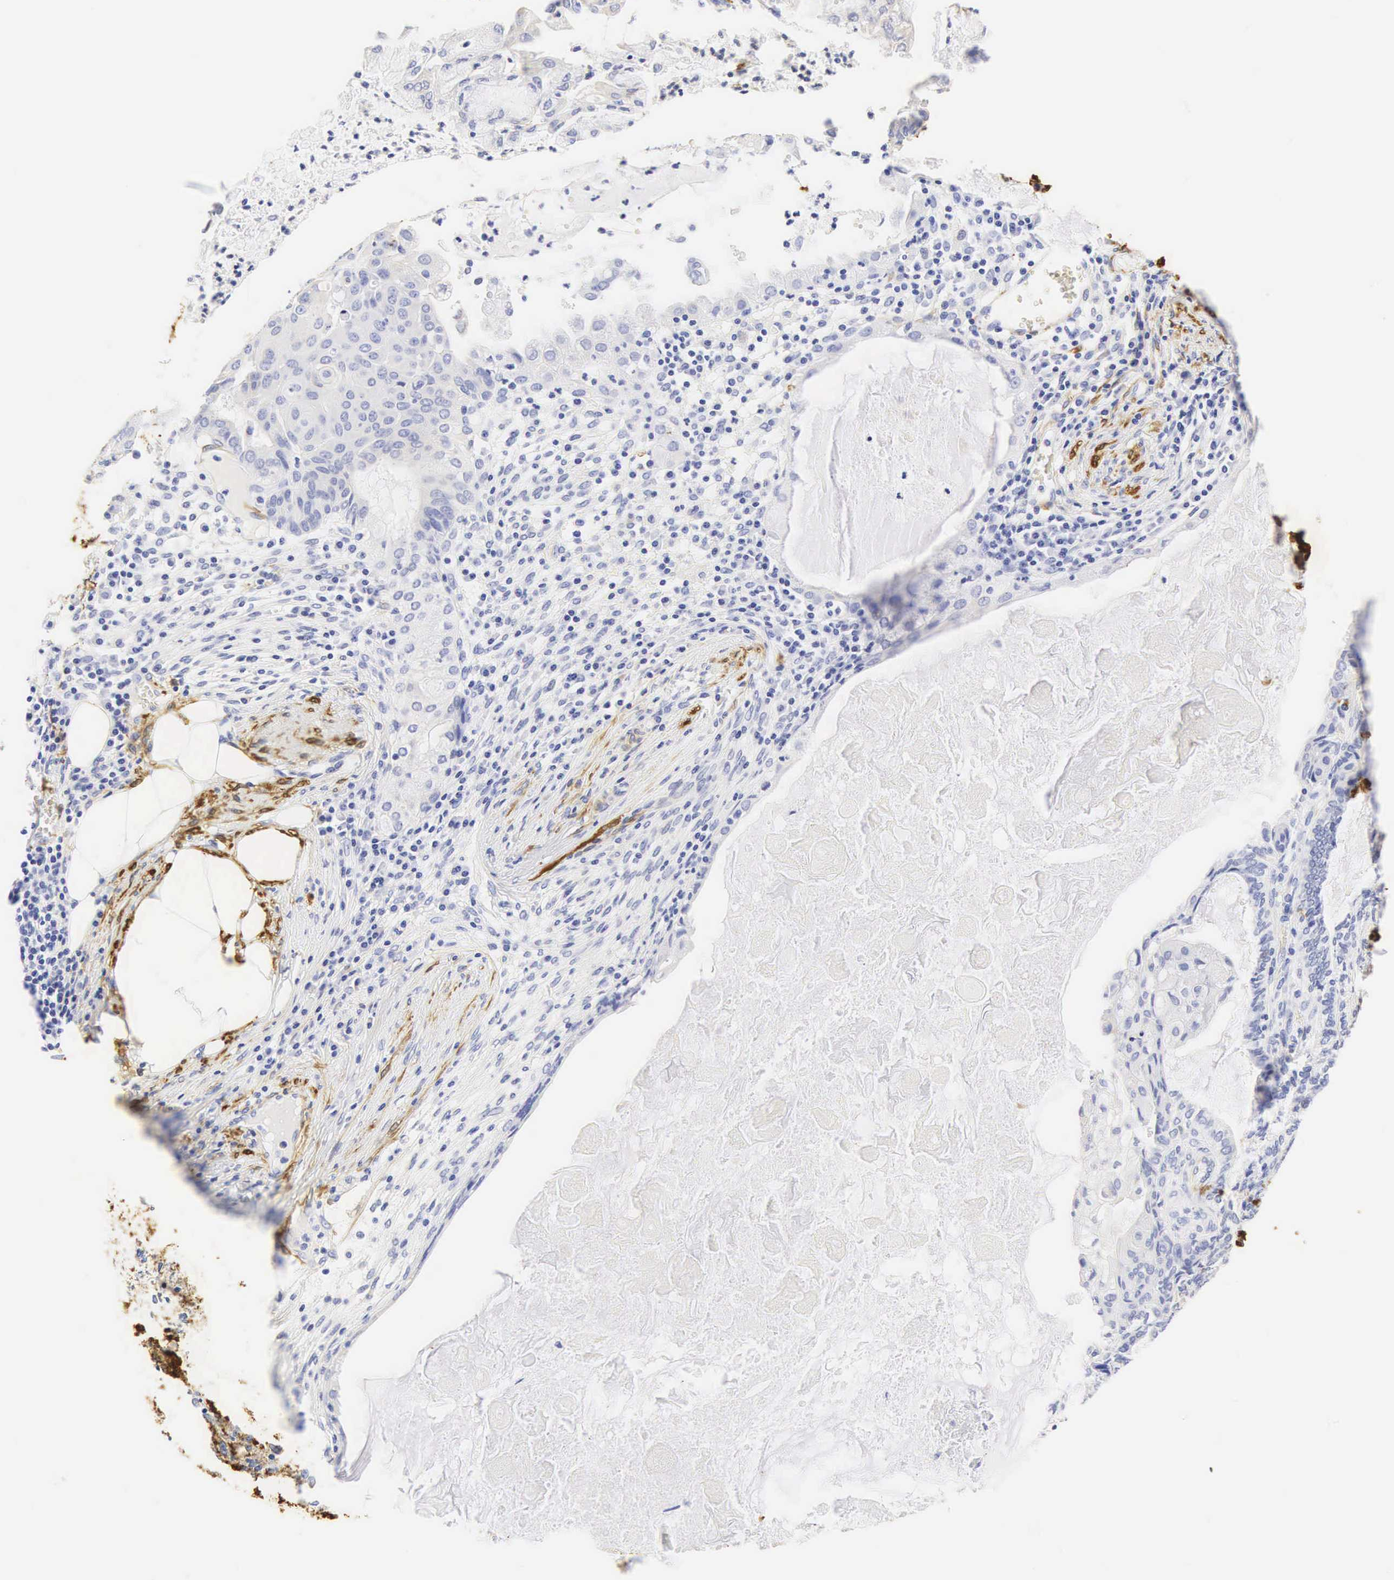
{"staining": {"intensity": "negative", "quantity": "none", "location": "none"}, "tissue": "endometrial cancer", "cell_type": "Tumor cells", "image_type": "cancer", "snomed": [{"axis": "morphology", "description": "Adenocarcinoma, NOS"}, {"axis": "topography", "description": "Endometrium"}], "caption": "An IHC photomicrograph of endometrial cancer (adenocarcinoma) is shown. There is no staining in tumor cells of endometrial cancer (adenocarcinoma).", "gene": "CNN1", "patient": {"sex": "female", "age": 79}}